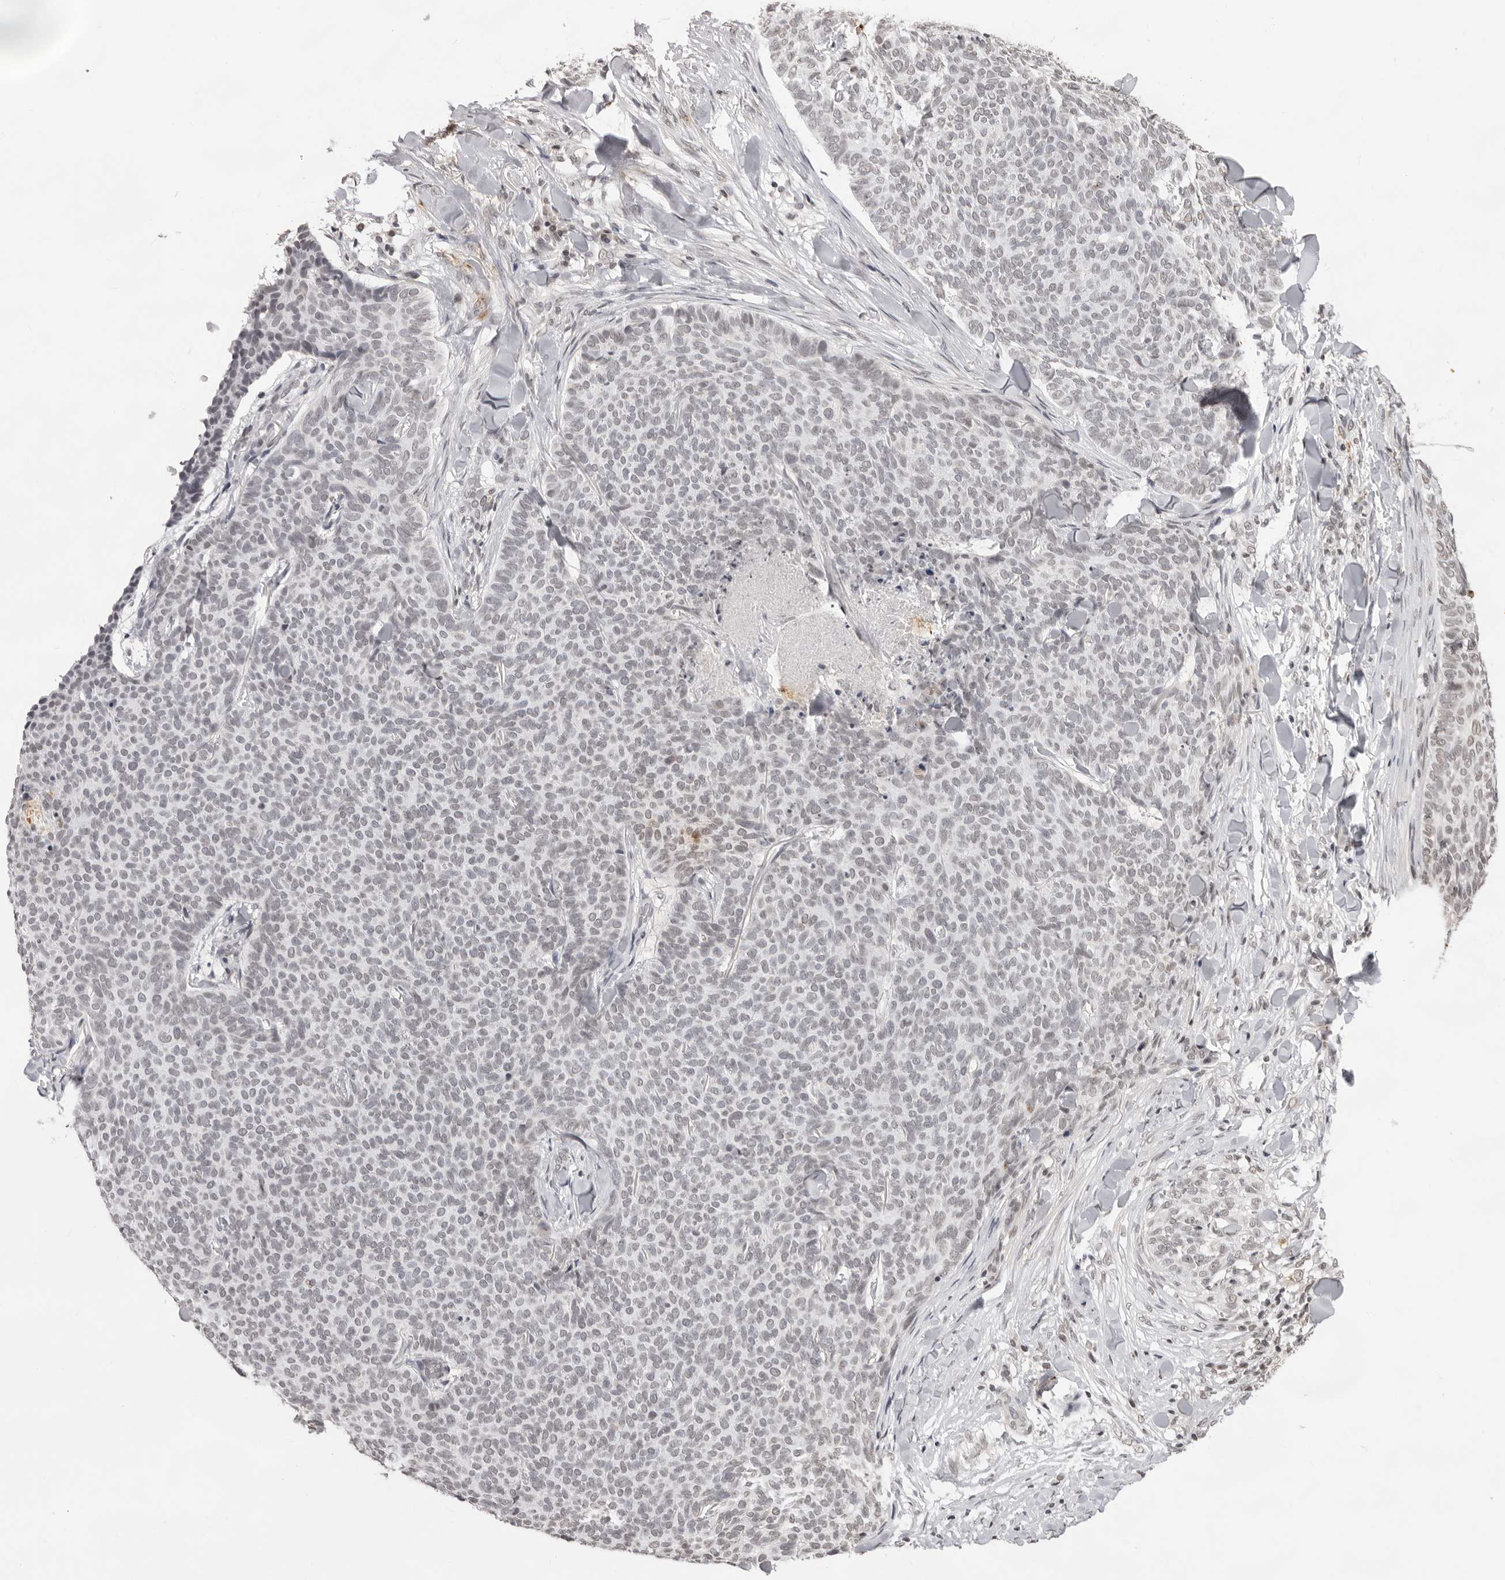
{"staining": {"intensity": "weak", "quantity": "<25%", "location": "nuclear"}, "tissue": "skin cancer", "cell_type": "Tumor cells", "image_type": "cancer", "snomed": [{"axis": "morphology", "description": "Normal tissue, NOS"}, {"axis": "morphology", "description": "Basal cell carcinoma"}, {"axis": "topography", "description": "Skin"}], "caption": "Histopathology image shows no significant protein expression in tumor cells of skin cancer.", "gene": "NTM", "patient": {"sex": "male", "age": 50}}